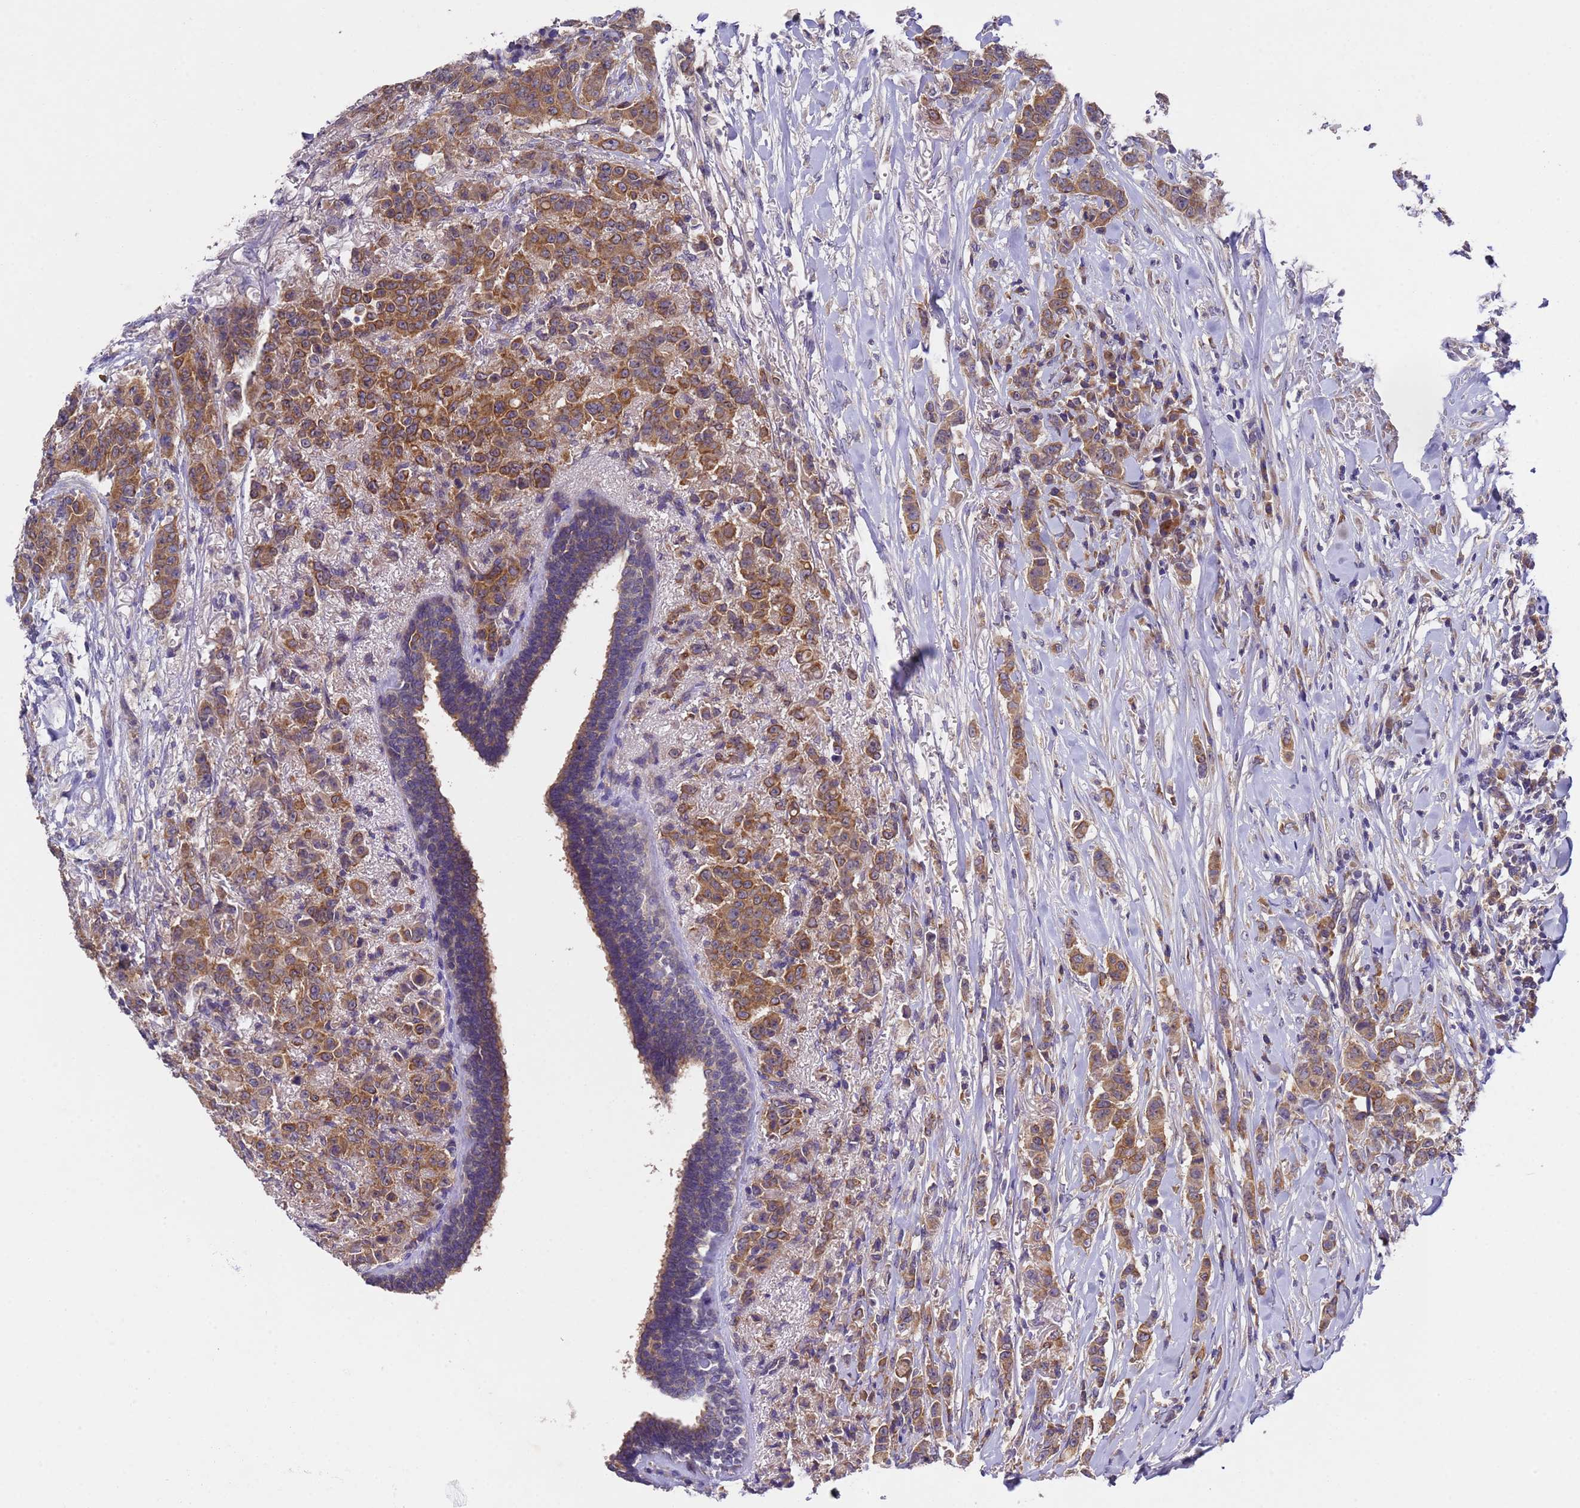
{"staining": {"intensity": "moderate", "quantity": ">75%", "location": "cytoplasmic/membranous"}, "tissue": "breast cancer", "cell_type": "Tumor cells", "image_type": "cancer", "snomed": [{"axis": "morphology", "description": "Duct carcinoma"}, {"axis": "topography", "description": "Breast"}], "caption": "Breast cancer (intraductal carcinoma) tissue shows moderate cytoplasmic/membranous expression in approximately >75% of tumor cells, visualized by immunohistochemistry.", "gene": "DCAF12L2", "patient": {"sex": "female", "age": 40}}